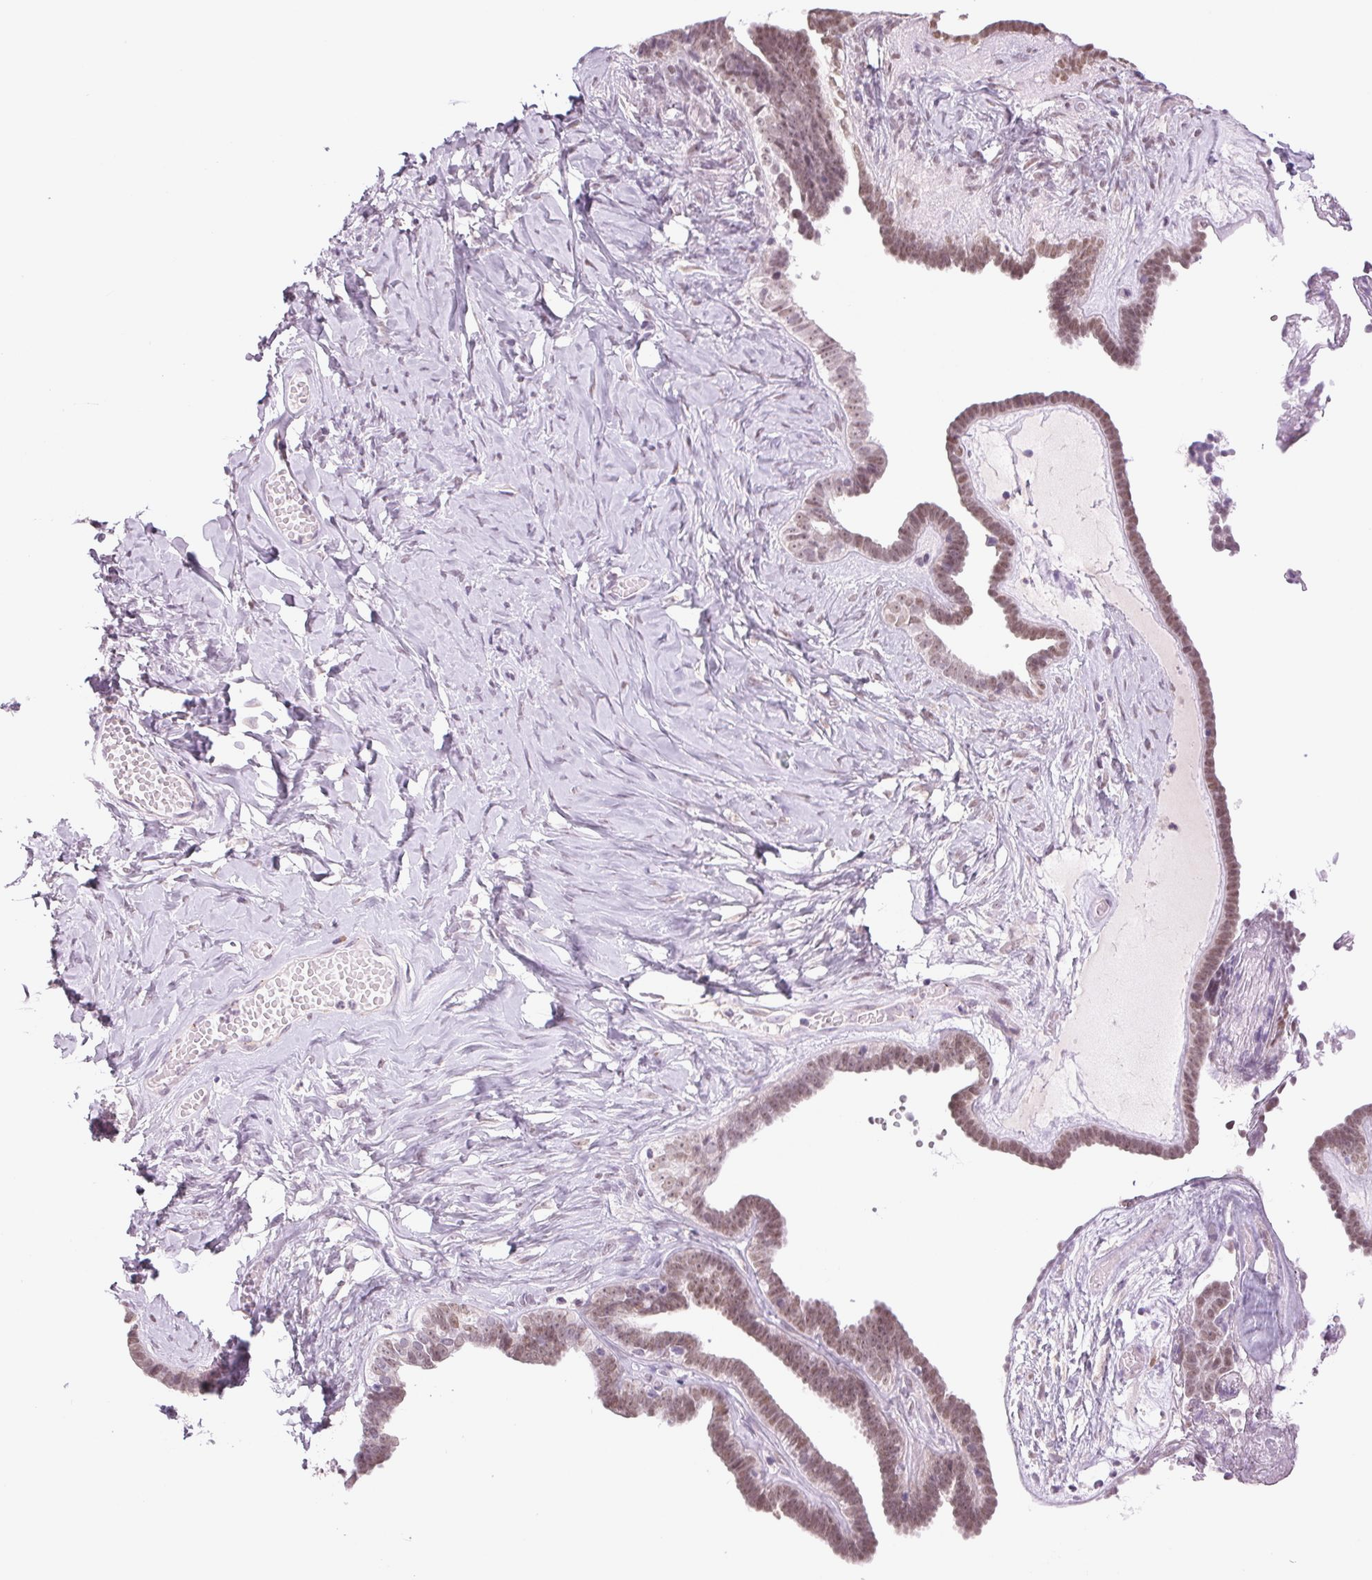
{"staining": {"intensity": "weak", "quantity": ">75%", "location": "nuclear"}, "tissue": "ovarian cancer", "cell_type": "Tumor cells", "image_type": "cancer", "snomed": [{"axis": "morphology", "description": "Cystadenocarcinoma, serous, NOS"}, {"axis": "topography", "description": "Ovary"}], "caption": "A histopathology image of ovarian serous cystadenocarcinoma stained for a protein exhibits weak nuclear brown staining in tumor cells.", "gene": "DNAJC6", "patient": {"sex": "female", "age": 71}}